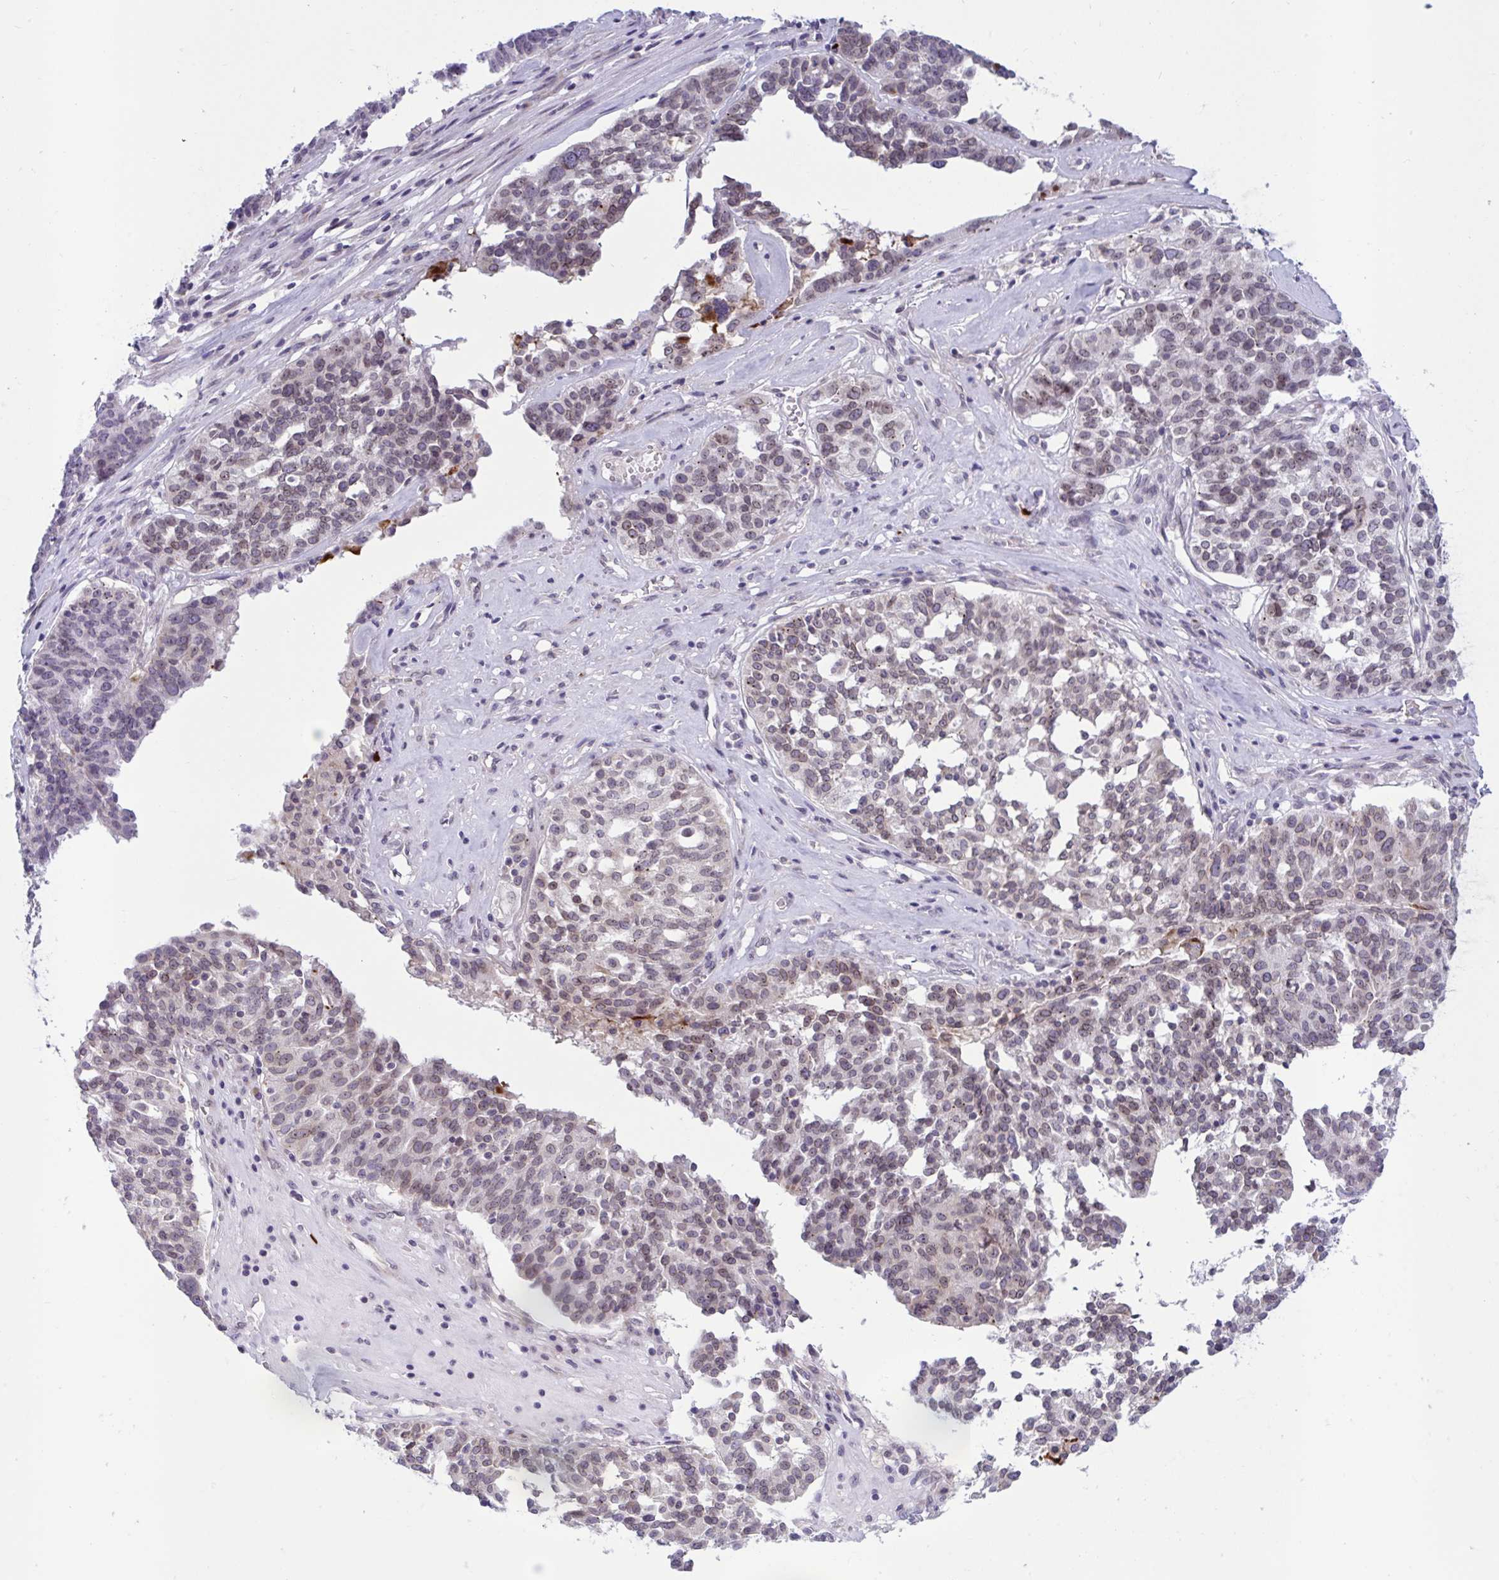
{"staining": {"intensity": "weak", "quantity": "25%-75%", "location": "nuclear"}, "tissue": "ovarian cancer", "cell_type": "Tumor cells", "image_type": "cancer", "snomed": [{"axis": "morphology", "description": "Cystadenocarcinoma, serous, NOS"}, {"axis": "topography", "description": "Ovary"}], "caption": "Tumor cells display weak nuclear expression in about 25%-75% of cells in serous cystadenocarcinoma (ovarian).", "gene": "DOCK11", "patient": {"sex": "female", "age": 59}}